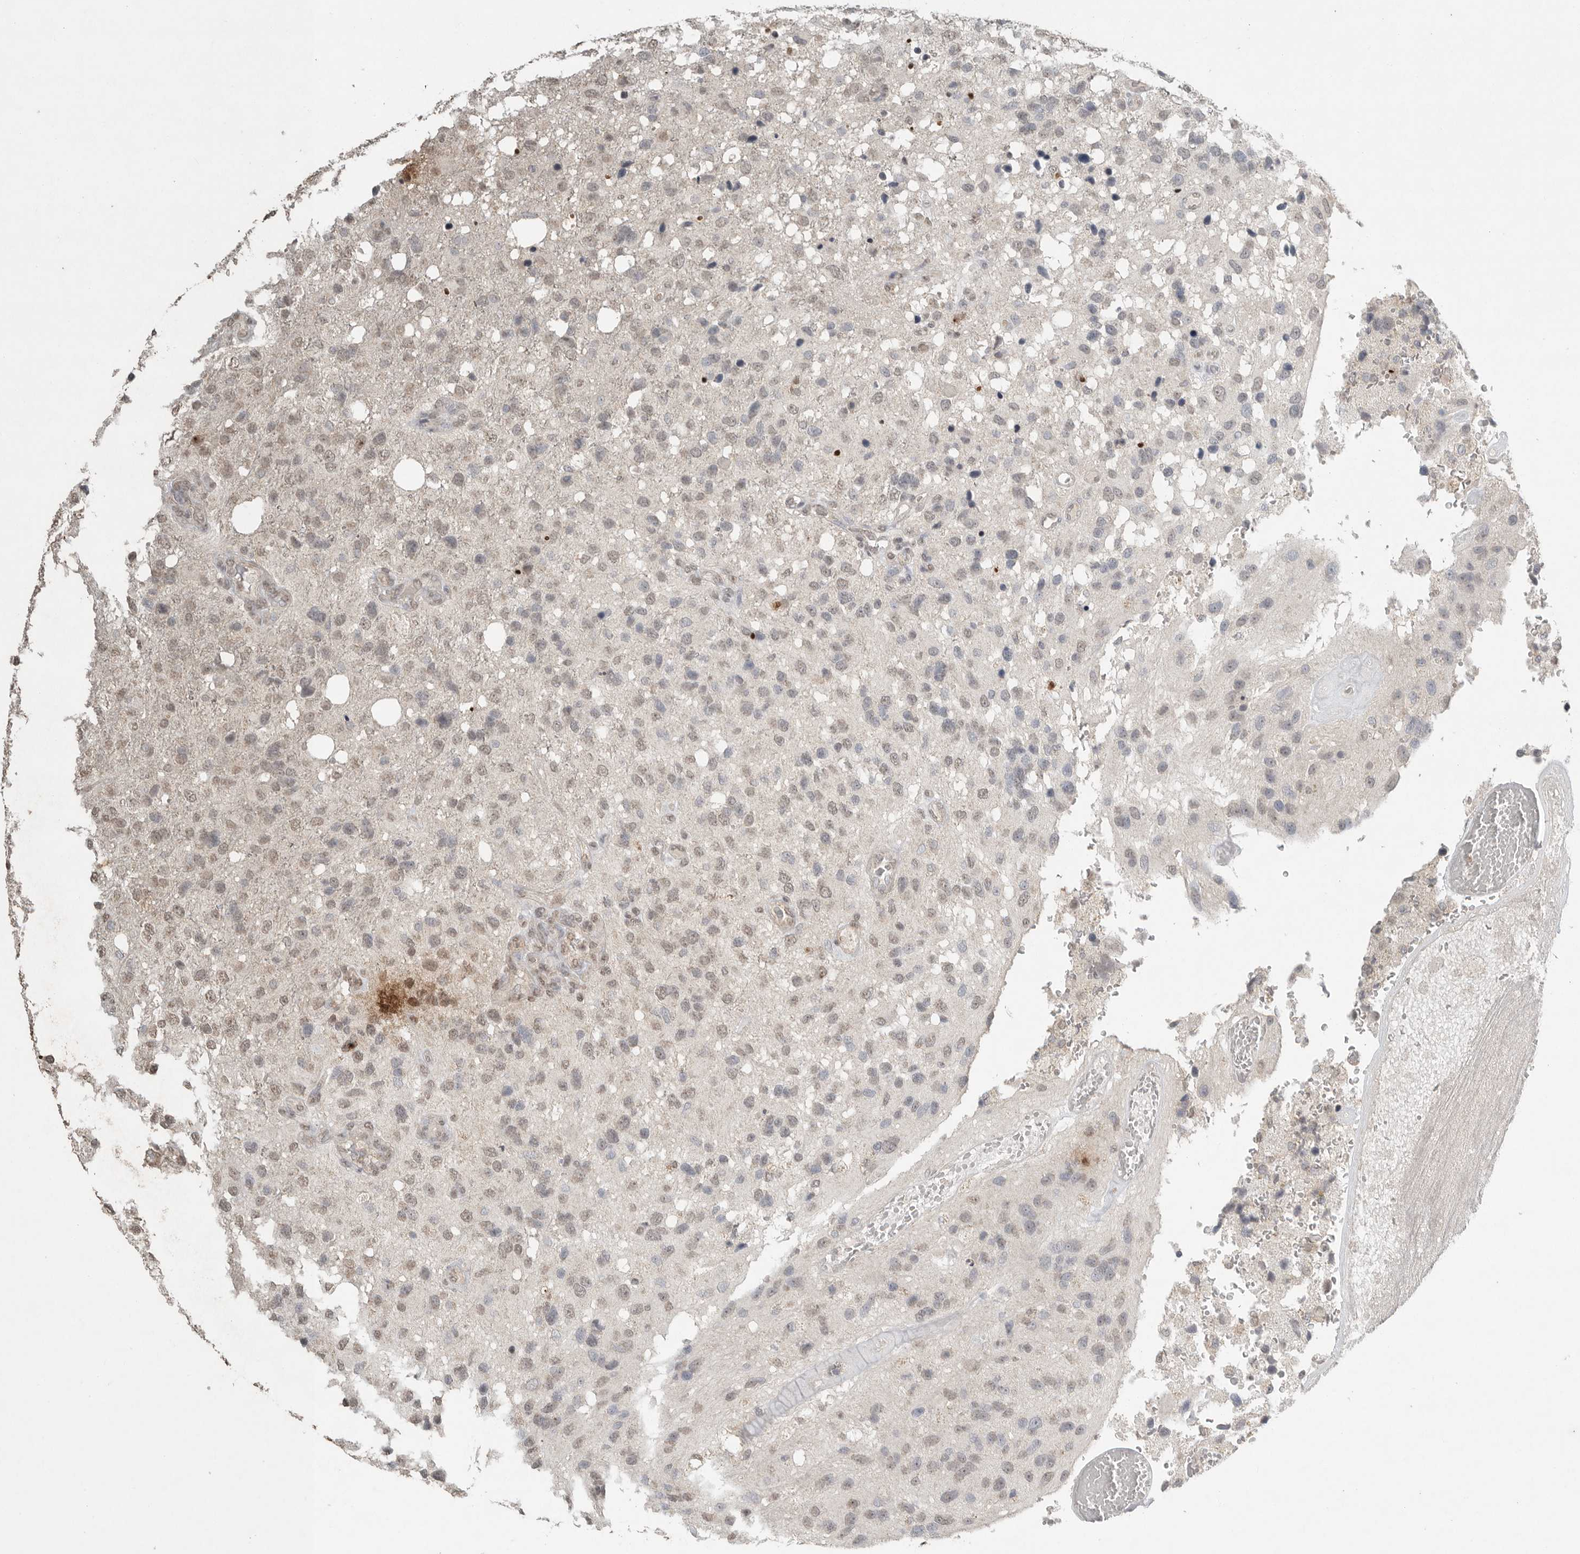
{"staining": {"intensity": "weak", "quantity": "25%-75%", "location": "nuclear"}, "tissue": "glioma", "cell_type": "Tumor cells", "image_type": "cancer", "snomed": [{"axis": "morphology", "description": "Glioma, malignant, High grade"}, {"axis": "topography", "description": "Brain"}], "caption": "Malignant high-grade glioma stained for a protein (brown) displays weak nuclear positive expression in approximately 25%-75% of tumor cells.", "gene": "KLK5", "patient": {"sex": "female", "age": 58}}